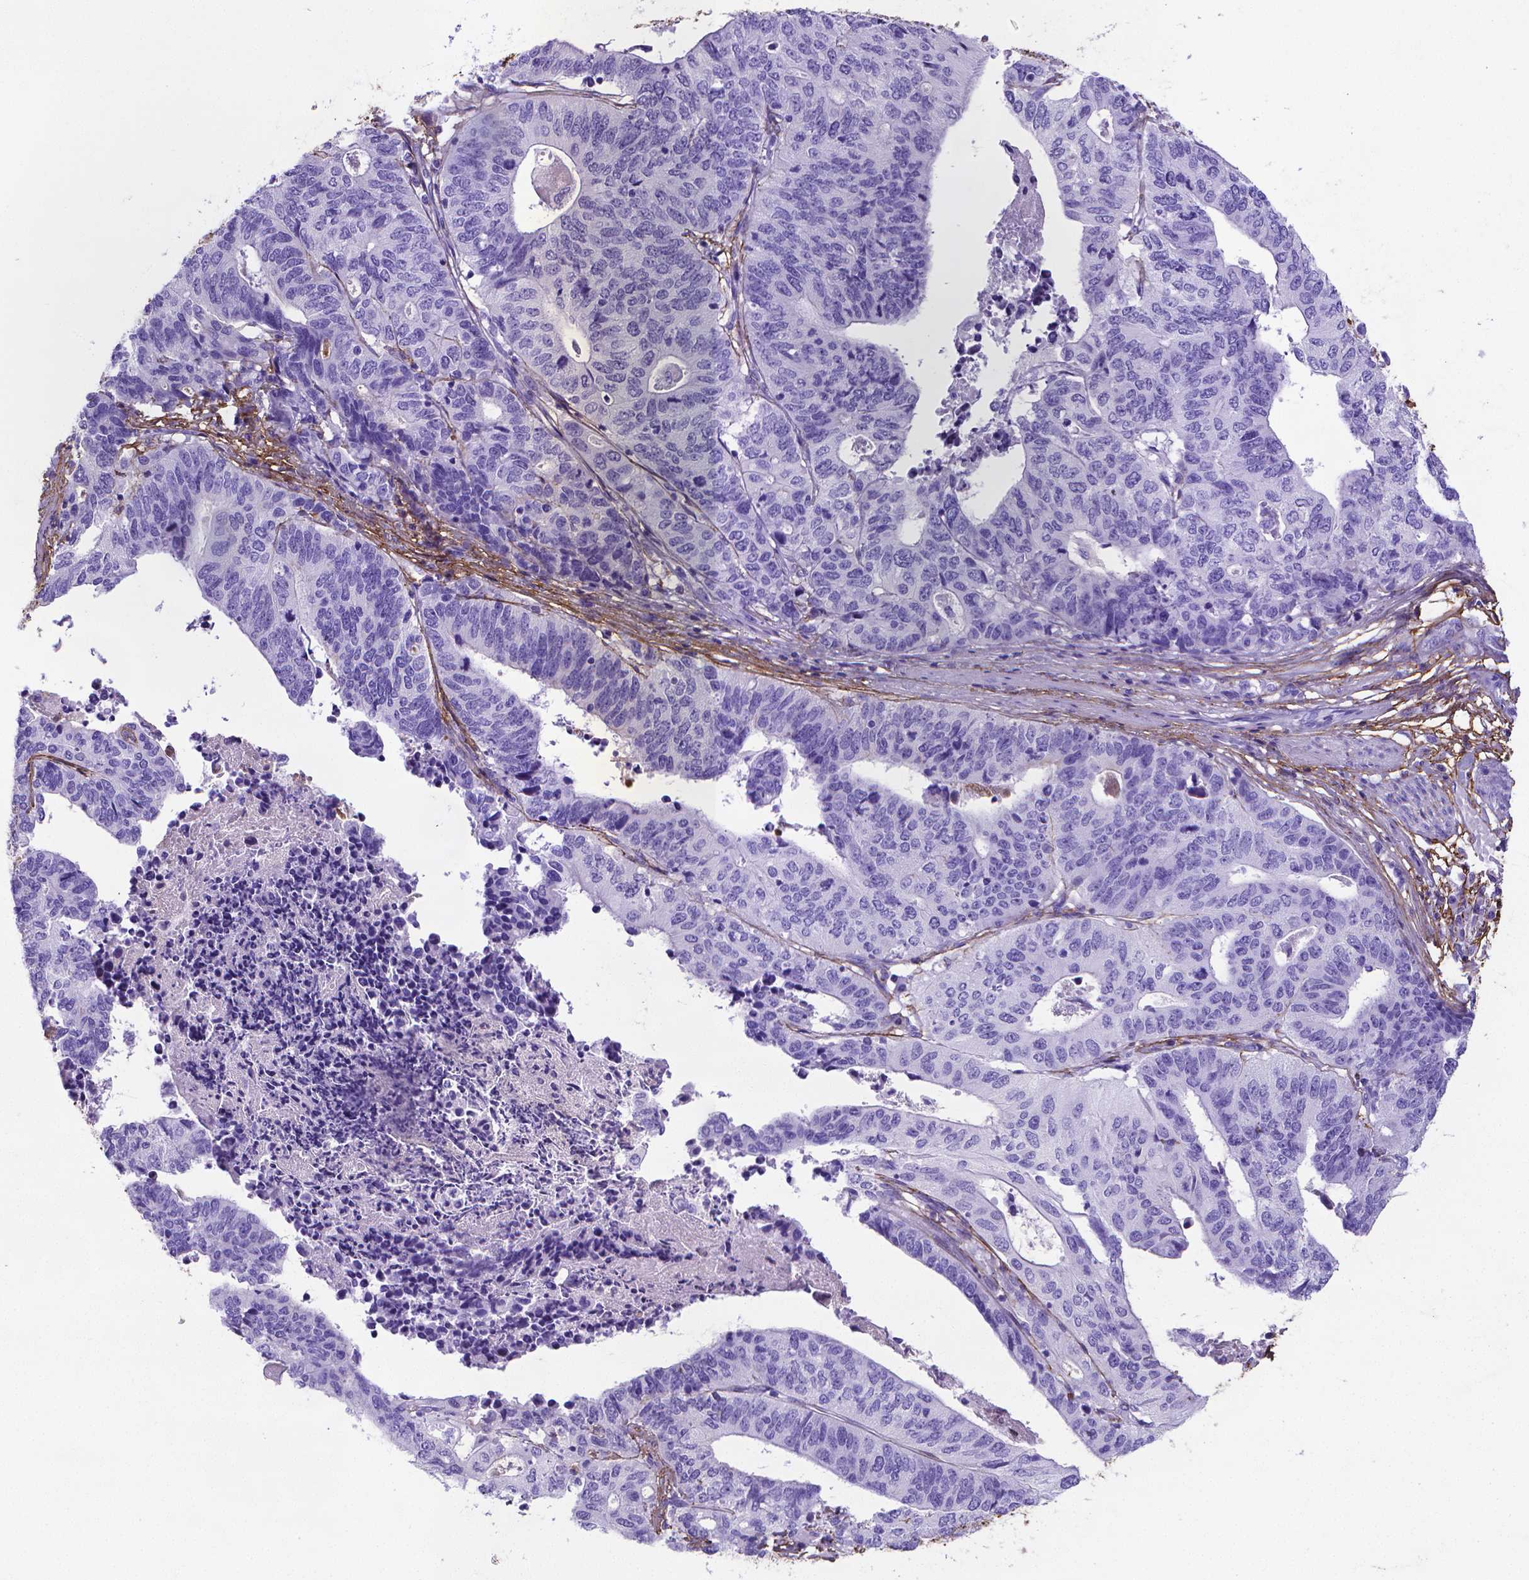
{"staining": {"intensity": "negative", "quantity": "none", "location": "none"}, "tissue": "stomach cancer", "cell_type": "Tumor cells", "image_type": "cancer", "snomed": [{"axis": "morphology", "description": "Adenocarcinoma, NOS"}, {"axis": "topography", "description": "Stomach, upper"}], "caption": "IHC of adenocarcinoma (stomach) reveals no staining in tumor cells.", "gene": "MFAP2", "patient": {"sex": "female", "age": 67}}